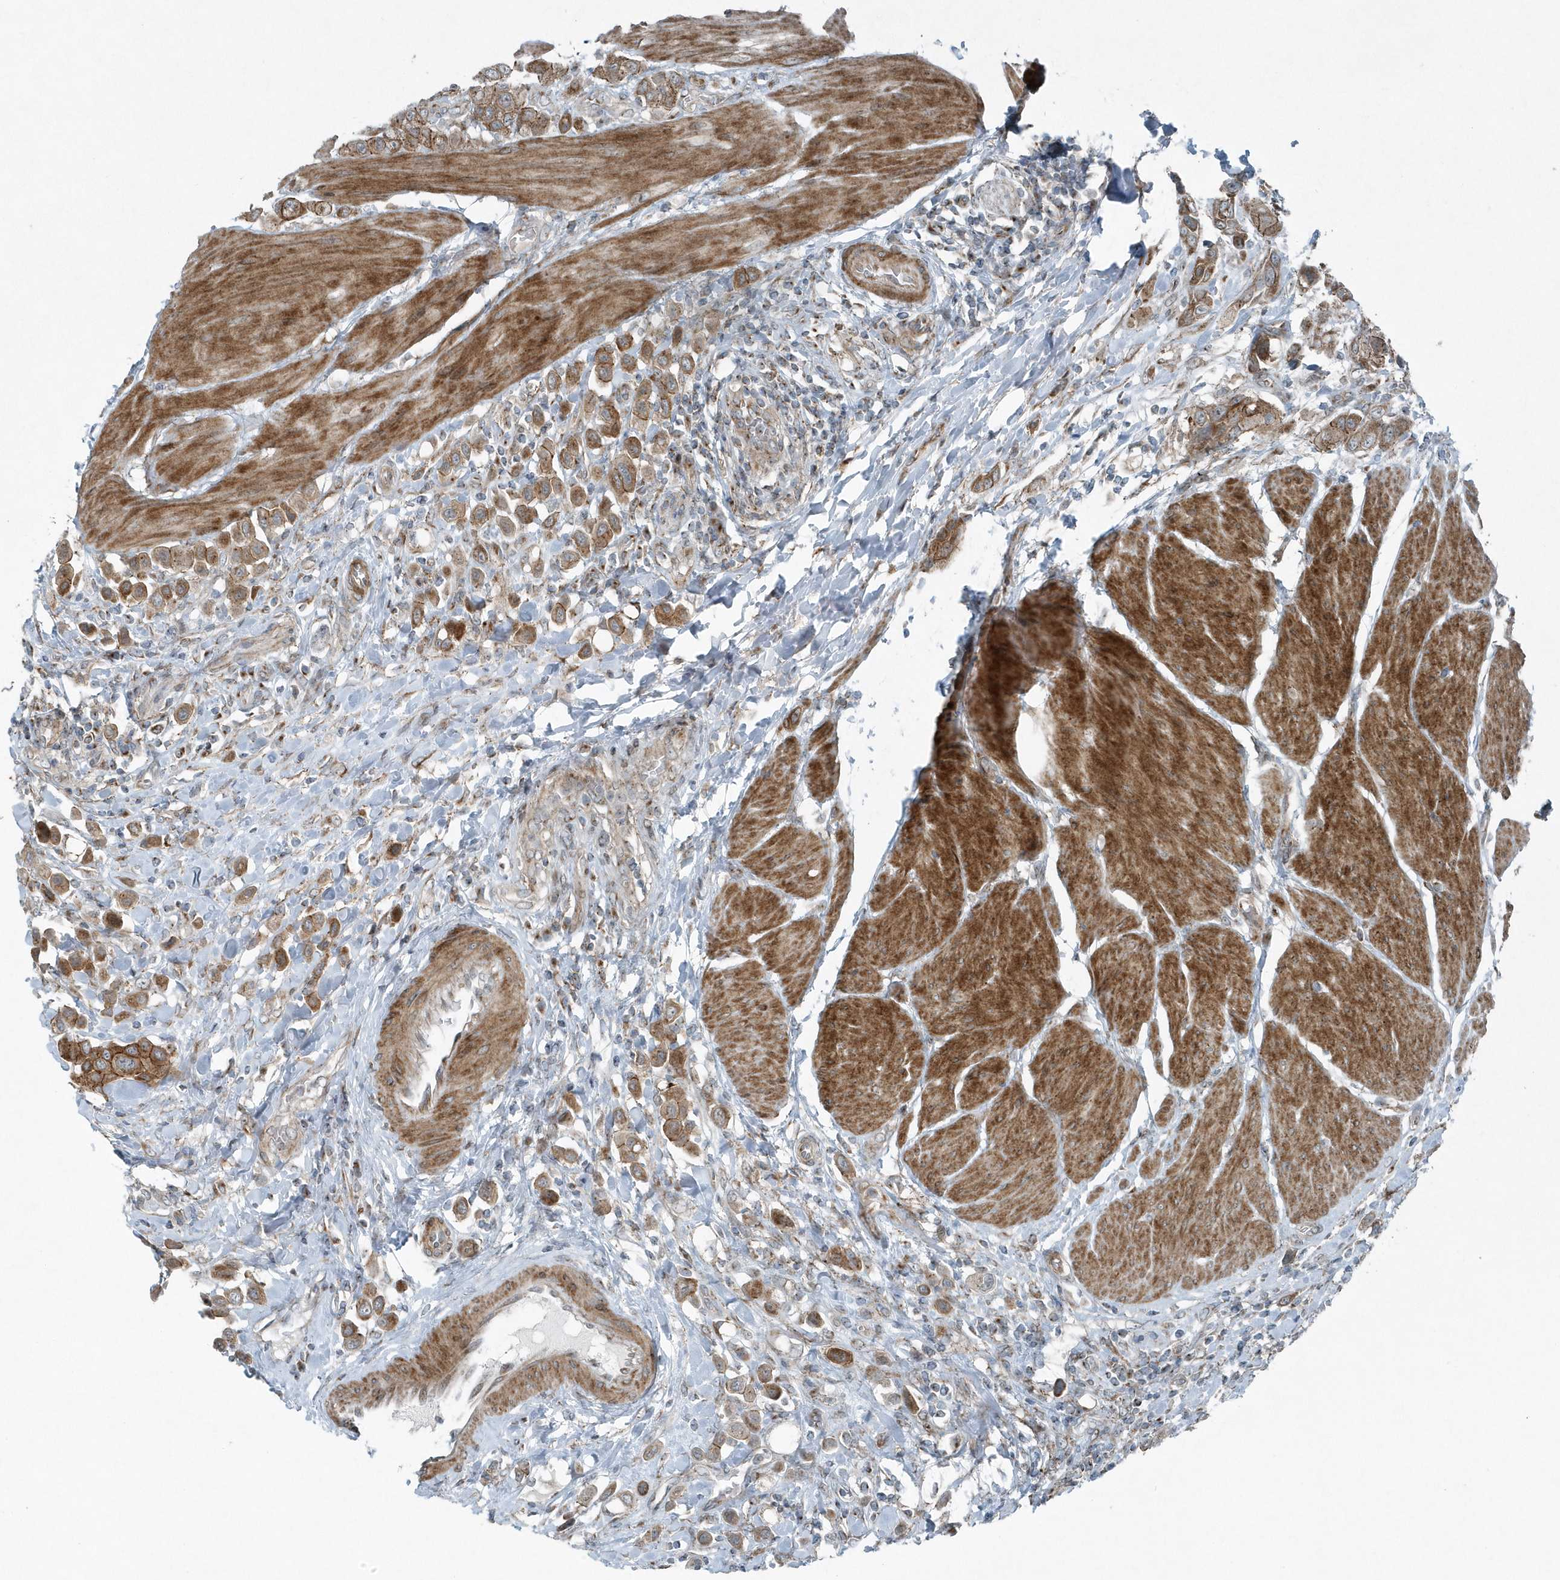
{"staining": {"intensity": "moderate", "quantity": ">75%", "location": "cytoplasmic/membranous"}, "tissue": "urothelial cancer", "cell_type": "Tumor cells", "image_type": "cancer", "snomed": [{"axis": "morphology", "description": "Urothelial carcinoma, High grade"}, {"axis": "topography", "description": "Urinary bladder"}], "caption": "Immunohistochemical staining of human urothelial cancer reveals medium levels of moderate cytoplasmic/membranous protein positivity in approximately >75% of tumor cells. Nuclei are stained in blue.", "gene": "GCC2", "patient": {"sex": "male", "age": 50}}